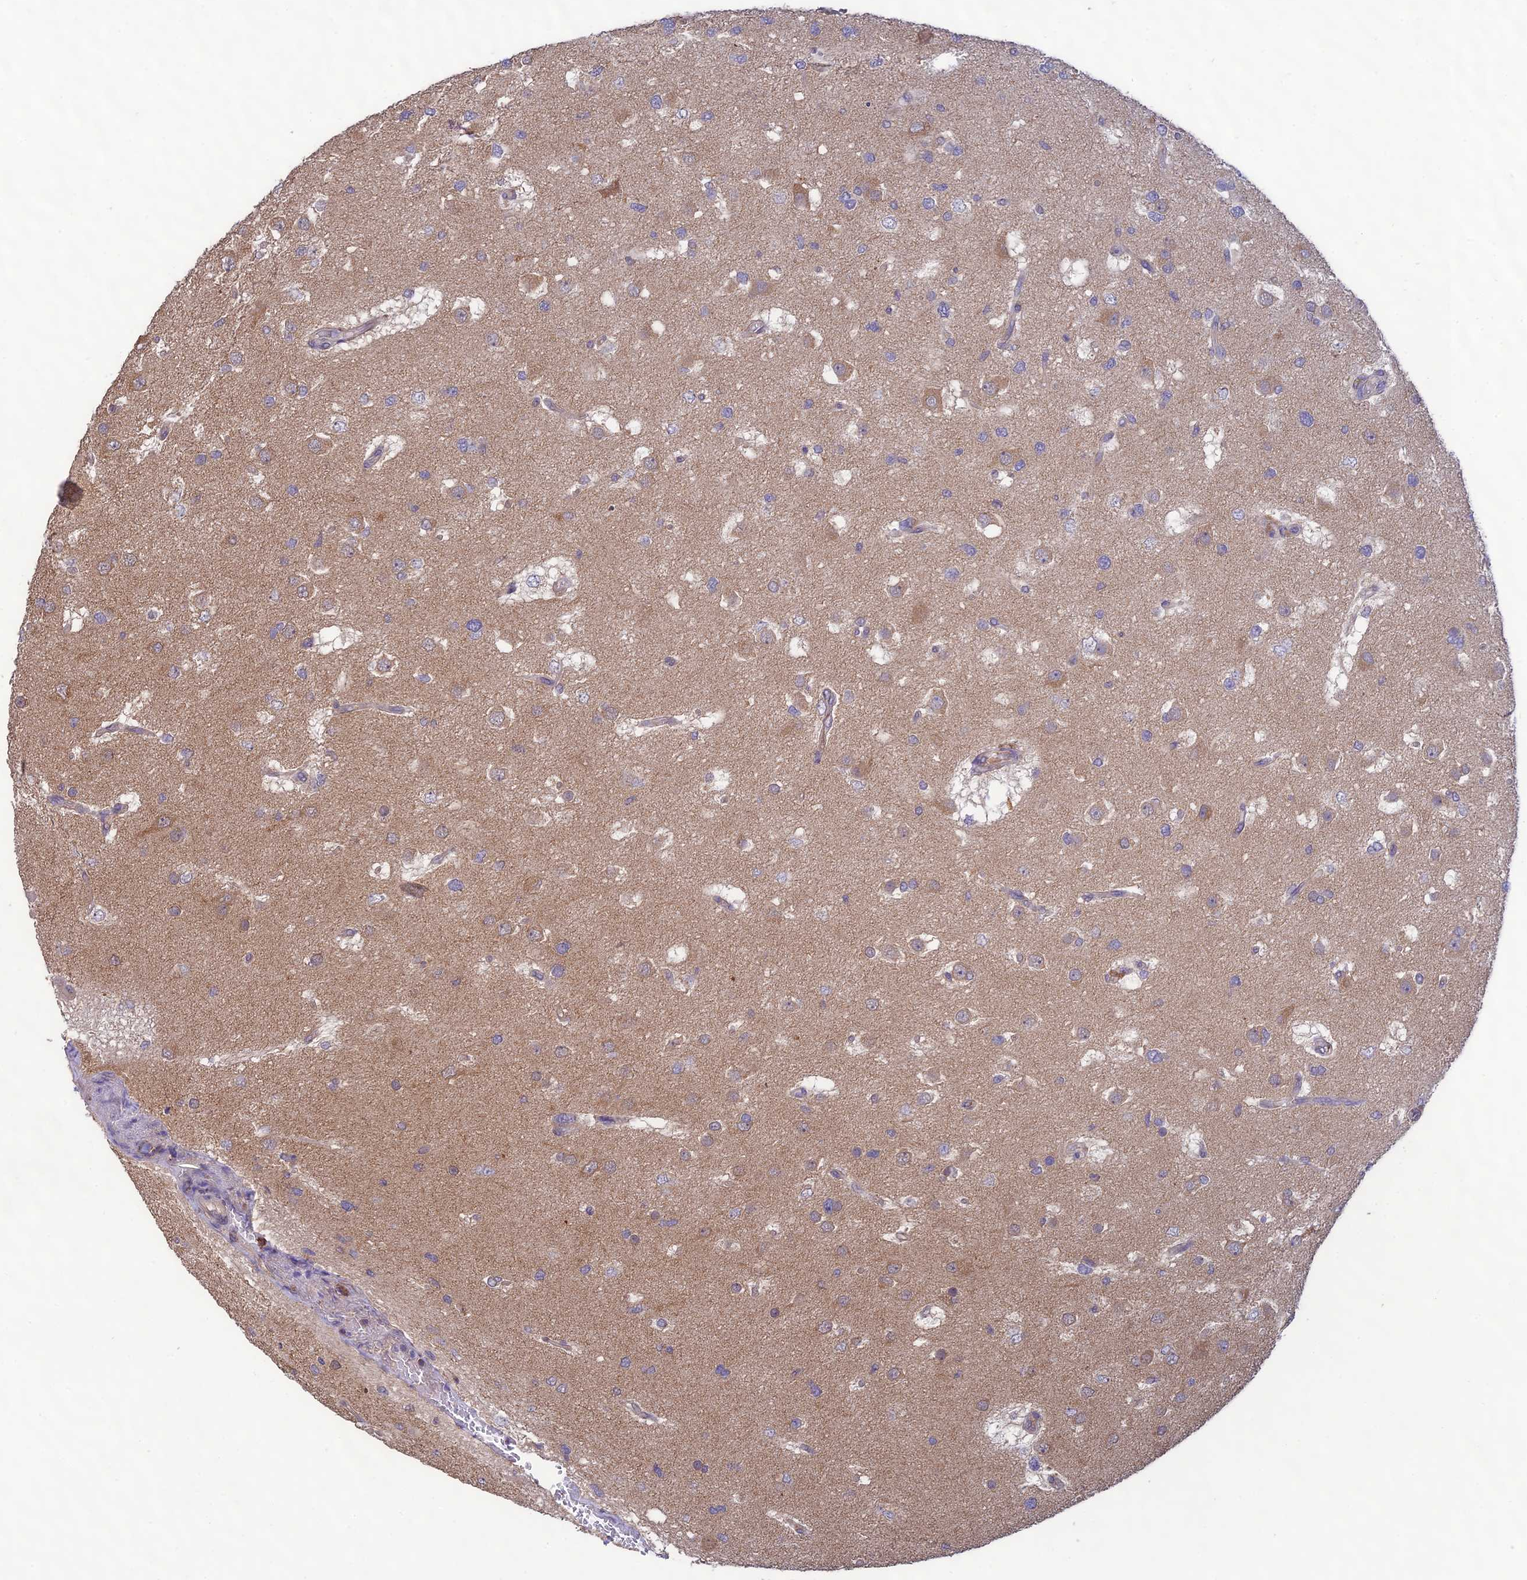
{"staining": {"intensity": "negative", "quantity": "none", "location": "none"}, "tissue": "glioma", "cell_type": "Tumor cells", "image_type": "cancer", "snomed": [{"axis": "morphology", "description": "Glioma, malignant, High grade"}, {"axis": "topography", "description": "Brain"}], "caption": "Micrograph shows no significant protein positivity in tumor cells of high-grade glioma (malignant).", "gene": "MRNIP", "patient": {"sex": "male", "age": 53}}